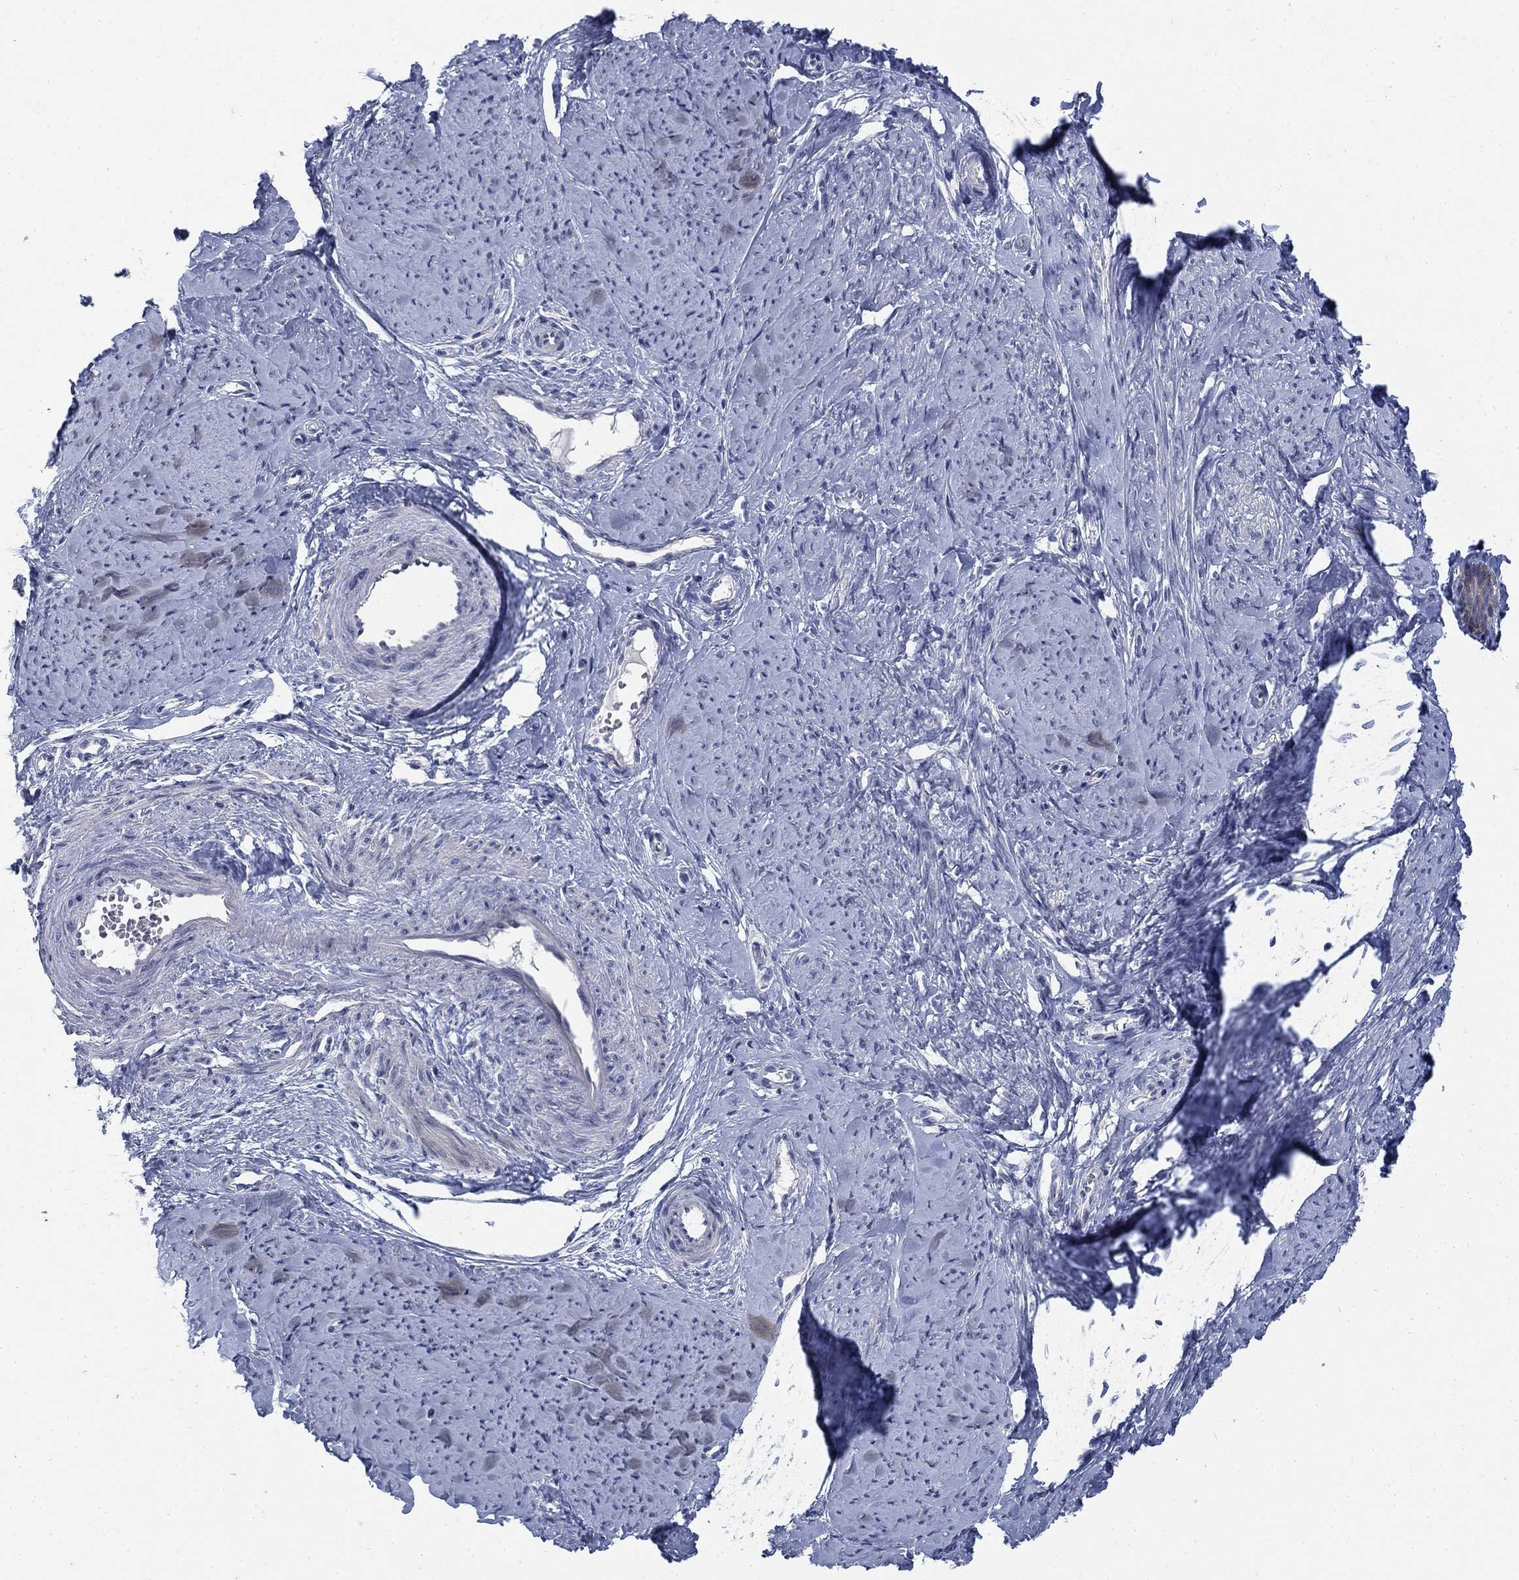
{"staining": {"intensity": "weak", "quantity": "25%-75%", "location": "cytoplasmic/membranous"}, "tissue": "smooth muscle", "cell_type": "Smooth muscle cells", "image_type": "normal", "snomed": [{"axis": "morphology", "description": "Normal tissue, NOS"}, {"axis": "topography", "description": "Smooth muscle"}], "caption": "Immunohistochemistry photomicrograph of benign smooth muscle: smooth muscle stained using IHC displays low levels of weak protein expression localized specifically in the cytoplasmic/membranous of smooth muscle cells, appearing as a cytoplasmic/membranous brown color.", "gene": "DNER", "patient": {"sex": "female", "age": 48}}